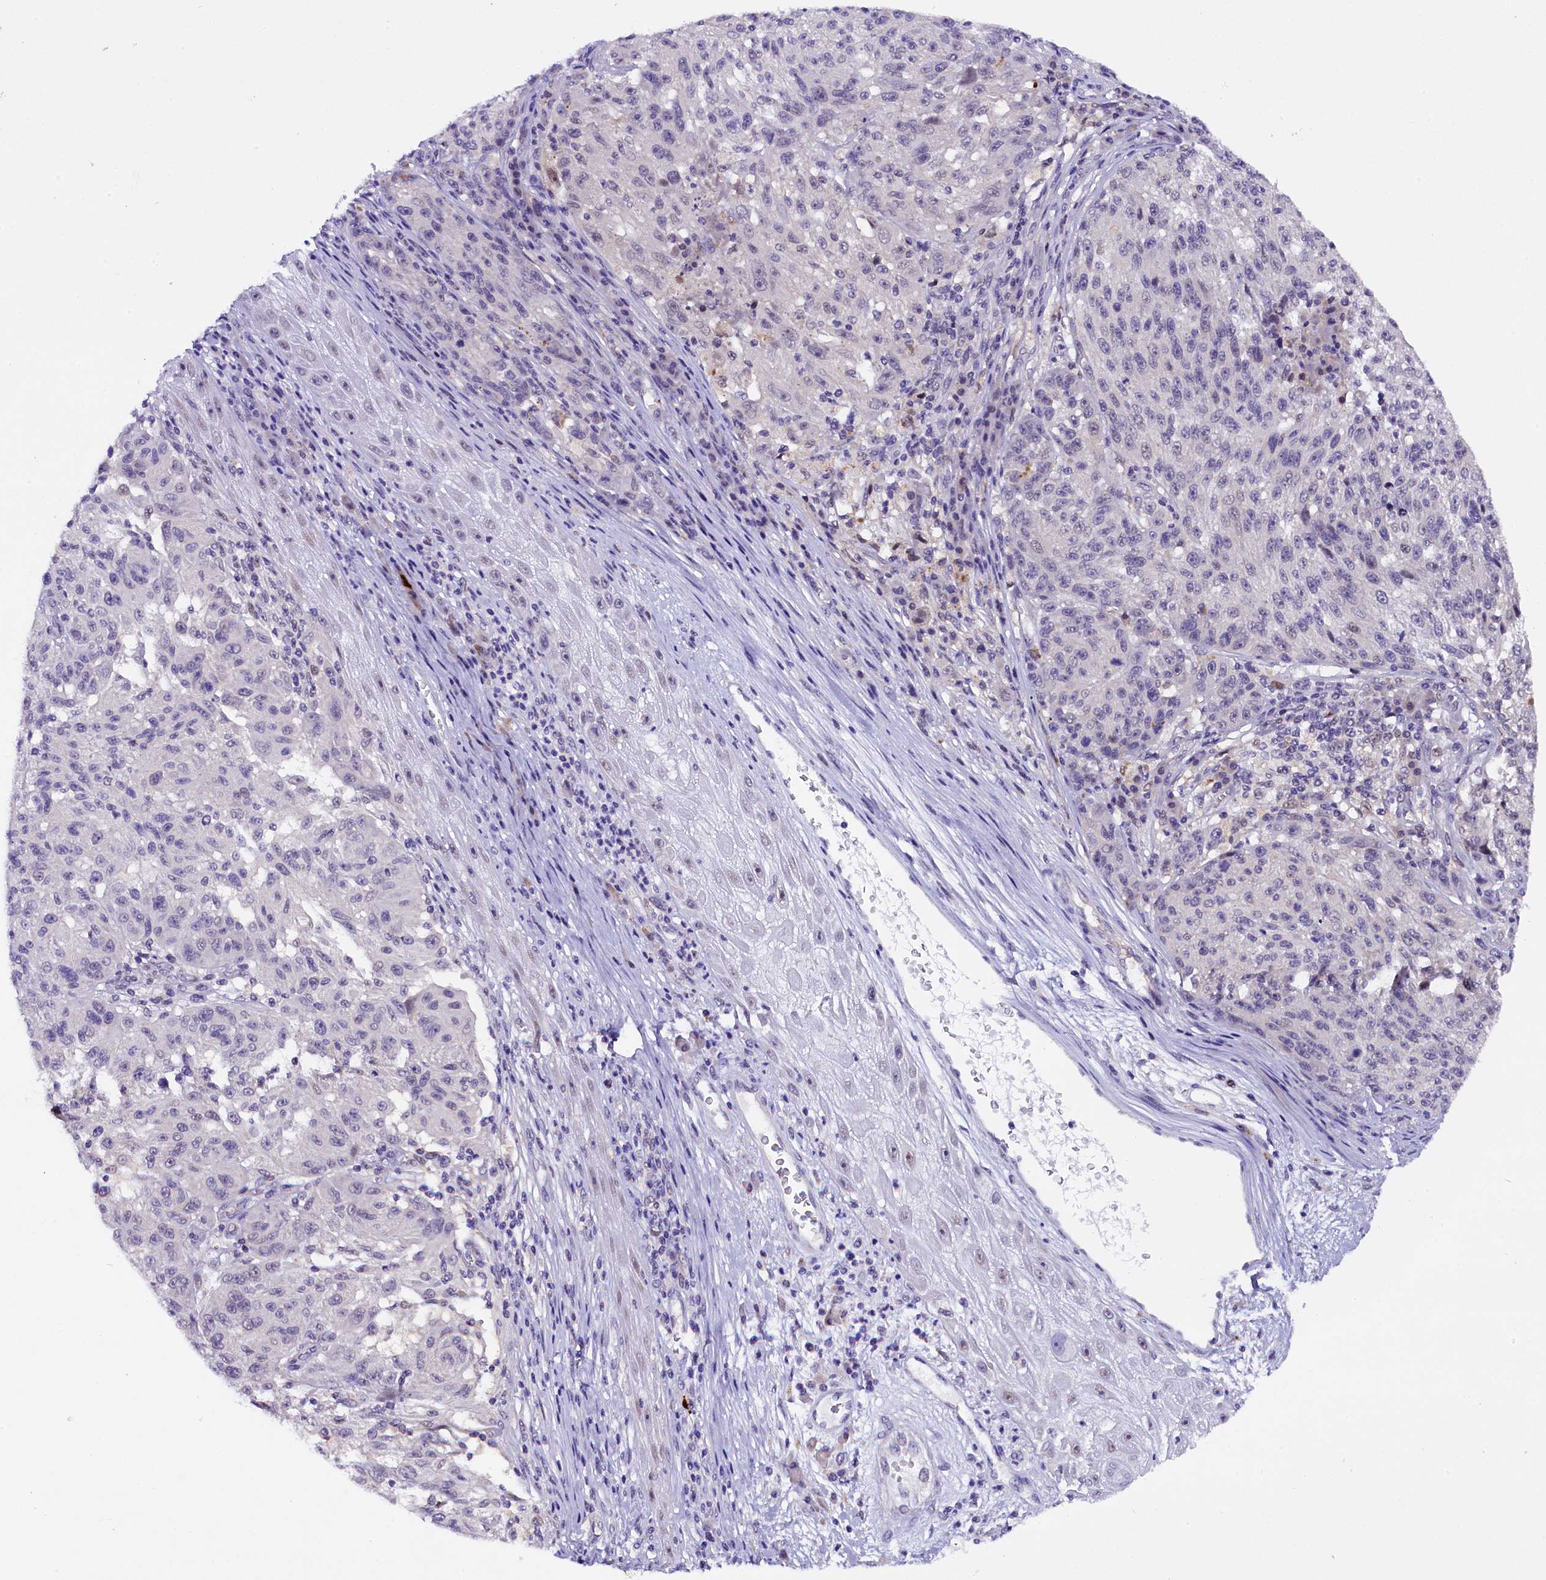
{"staining": {"intensity": "negative", "quantity": "none", "location": "none"}, "tissue": "melanoma", "cell_type": "Tumor cells", "image_type": "cancer", "snomed": [{"axis": "morphology", "description": "Malignant melanoma, NOS"}, {"axis": "topography", "description": "Skin"}], "caption": "Micrograph shows no significant protein expression in tumor cells of malignant melanoma.", "gene": "IQCN", "patient": {"sex": "male", "age": 53}}